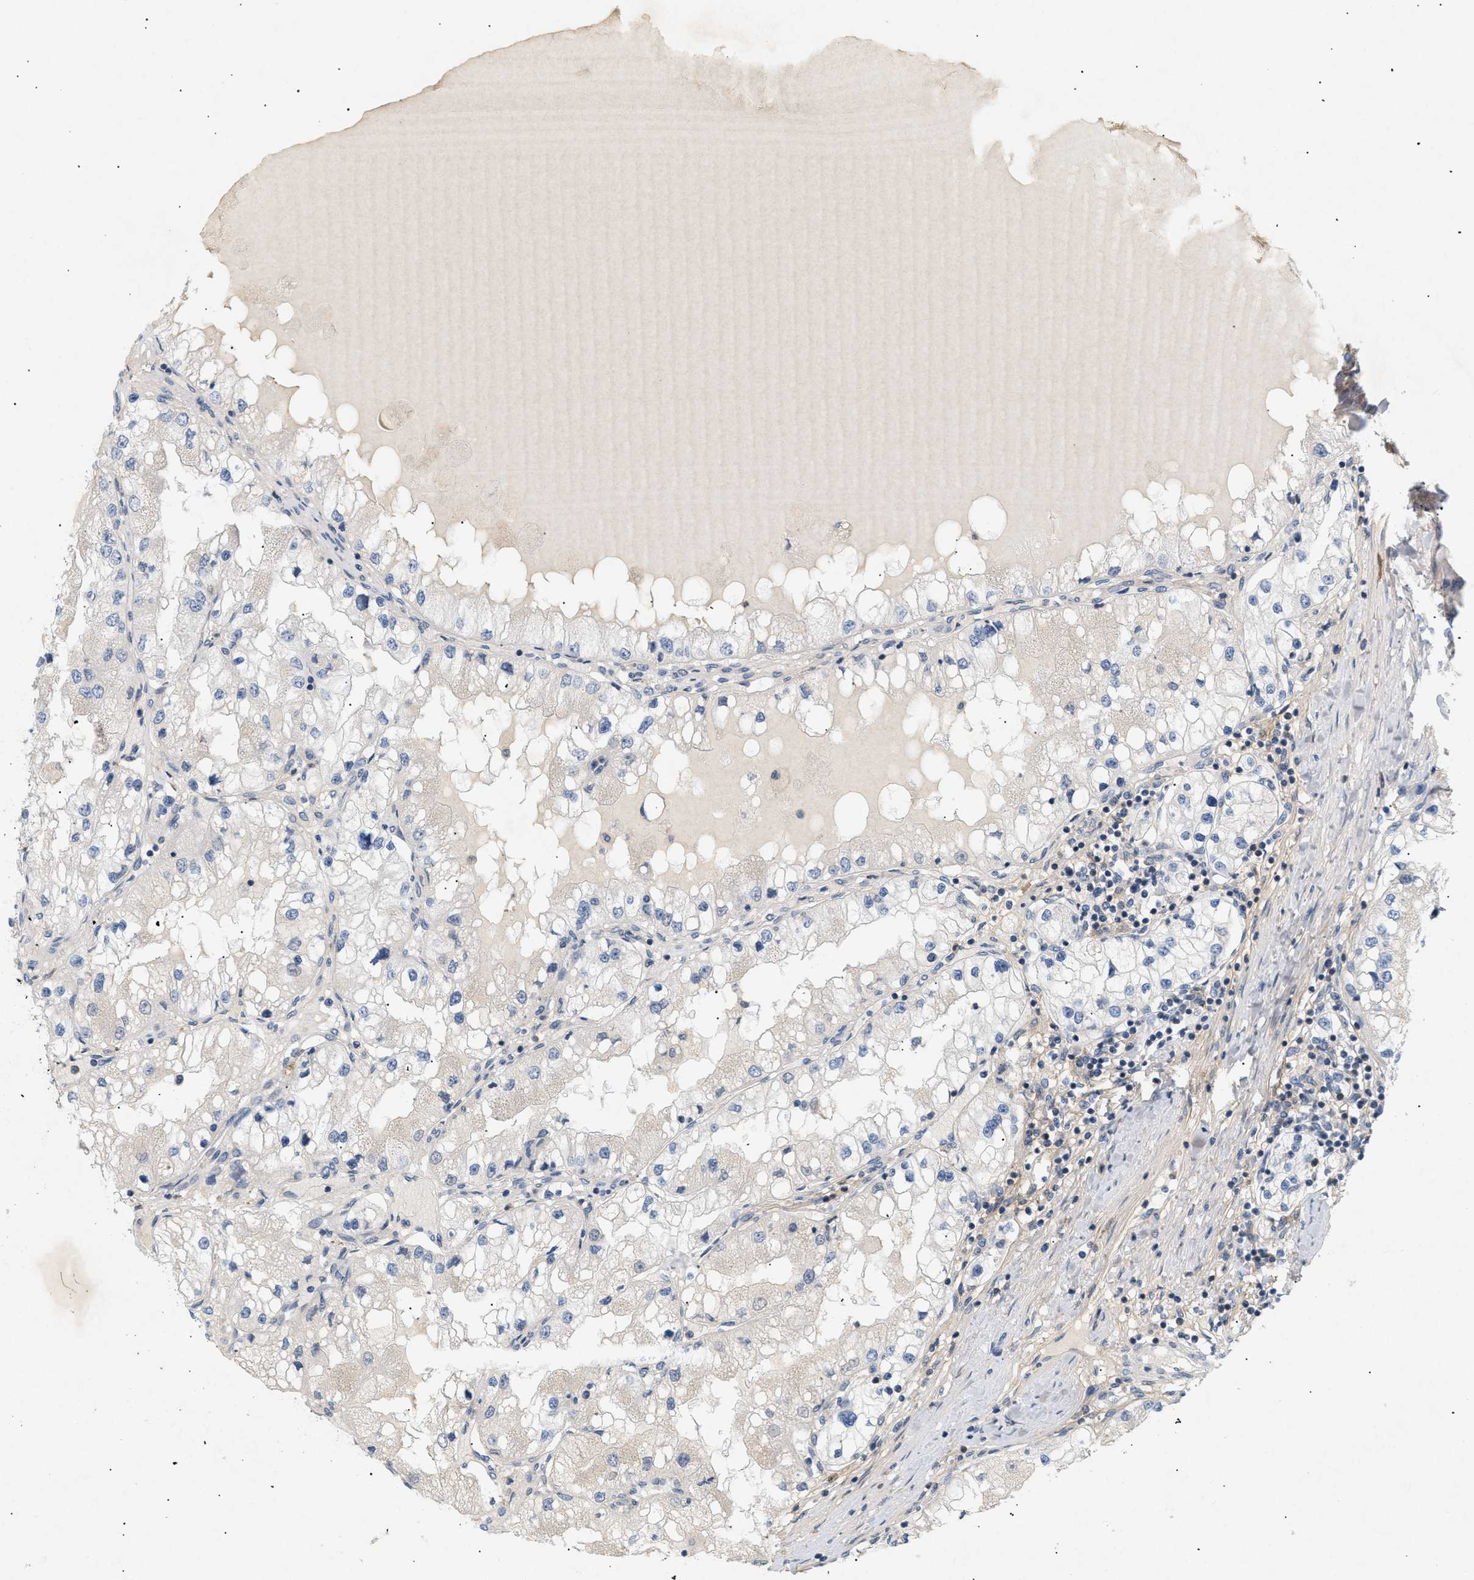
{"staining": {"intensity": "negative", "quantity": "none", "location": "none"}, "tissue": "renal cancer", "cell_type": "Tumor cells", "image_type": "cancer", "snomed": [{"axis": "morphology", "description": "Adenocarcinoma, NOS"}, {"axis": "topography", "description": "Kidney"}], "caption": "A high-resolution image shows immunohistochemistry (IHC) staining of renal adenocarcinoma, which shows no significant positivity in tumor cells.", "gene": "FARS2", "patient": {"sex": "male", "age": 68}}